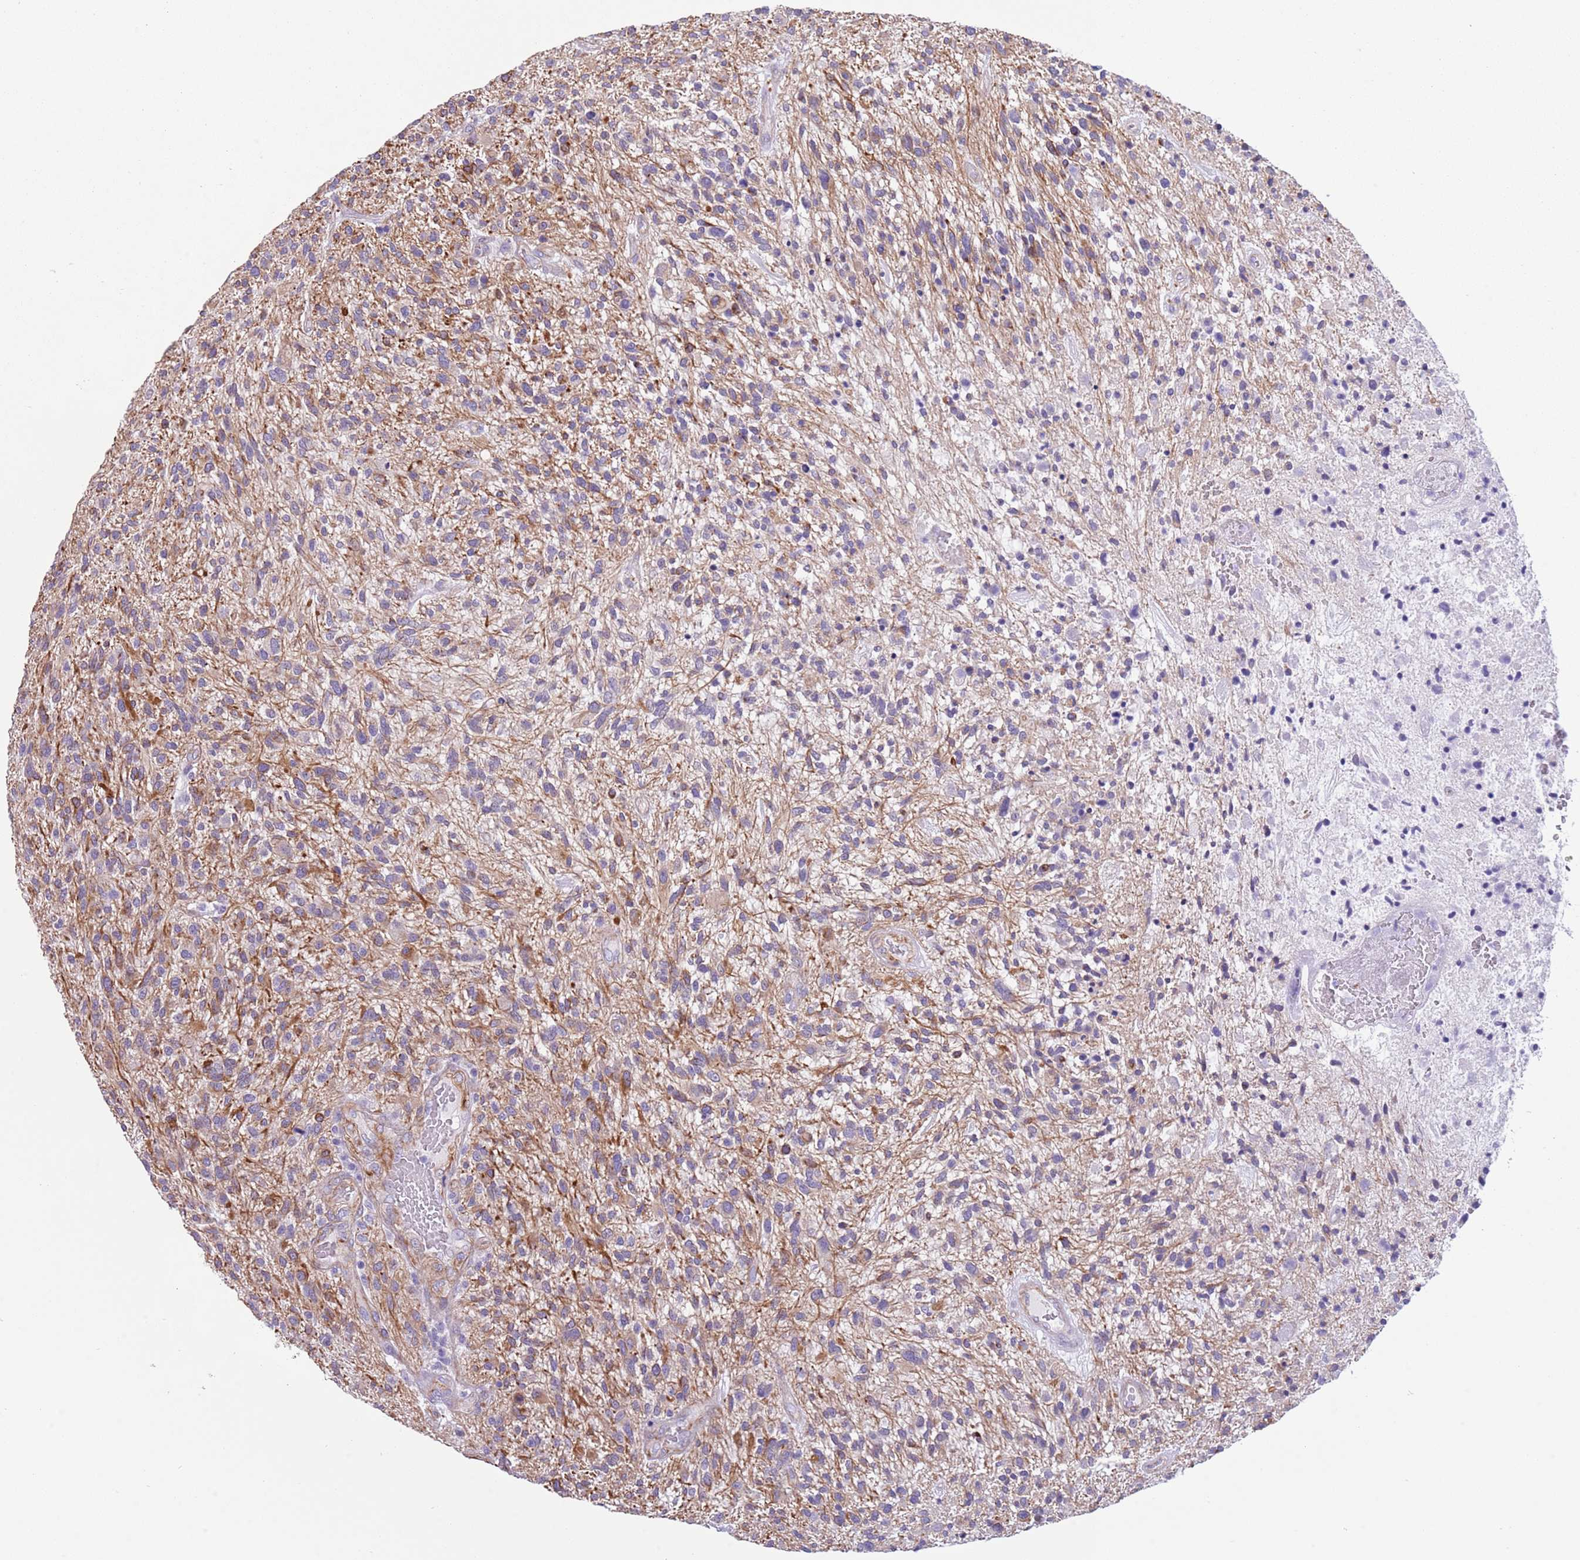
{"staining": {"intensity": "negative", "quantity": "none", "location": "none"}, "tissue": "glioma", "cell_type": "Tumor cells", "image_type": "cancer", "snomed": [{"axis": "morphology", "description": "Glioma, malignant, High grade"}, {"axis": "topography", "description": "Brain"}], "caption": "DAB immunohistochemical staining of human high-grade glioma (malignant) shows no significant positivity in tumor cells.", "gene": "TSGA13", "patient": {"sex": "male", "age": 47}}